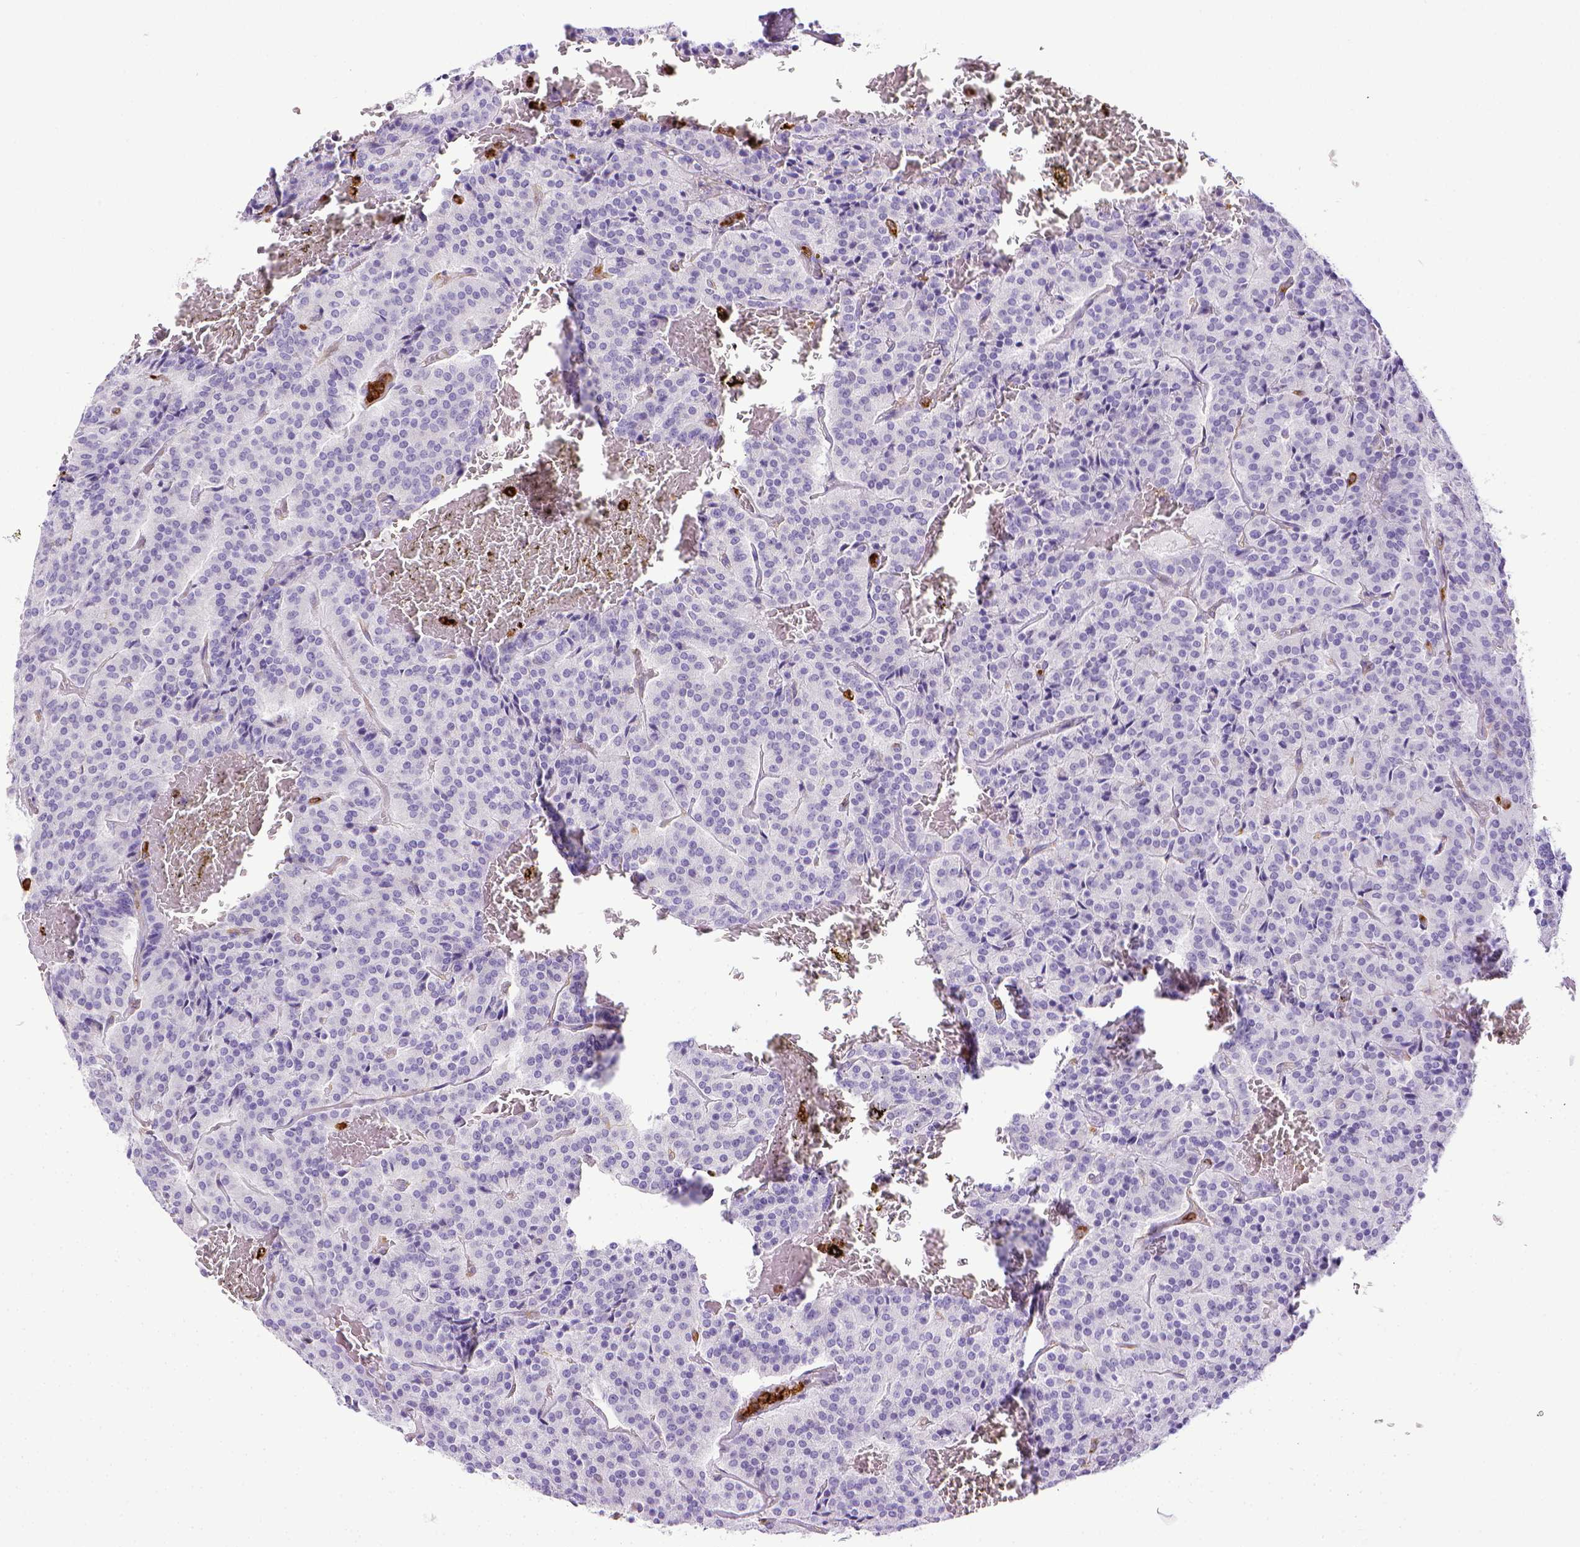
{"staining": {"intensity": "negative", "quantity": "none", "location": "none"}, "tissue": "carcinoid", "cell_type": "Tumor cells", "image_type": "cancer", "snomed": [{"axis": "morphology", "description": "Carcinoid, malignant, NOS"}, {"axis": "topography", "description": "Lung"}], "caption": "This is an immunohistochemistry histopathology image of carcinoid. There is no expression in tumor cells.", "gene": "ITGAM", "patient": {"sex": "male", "age": 70}}